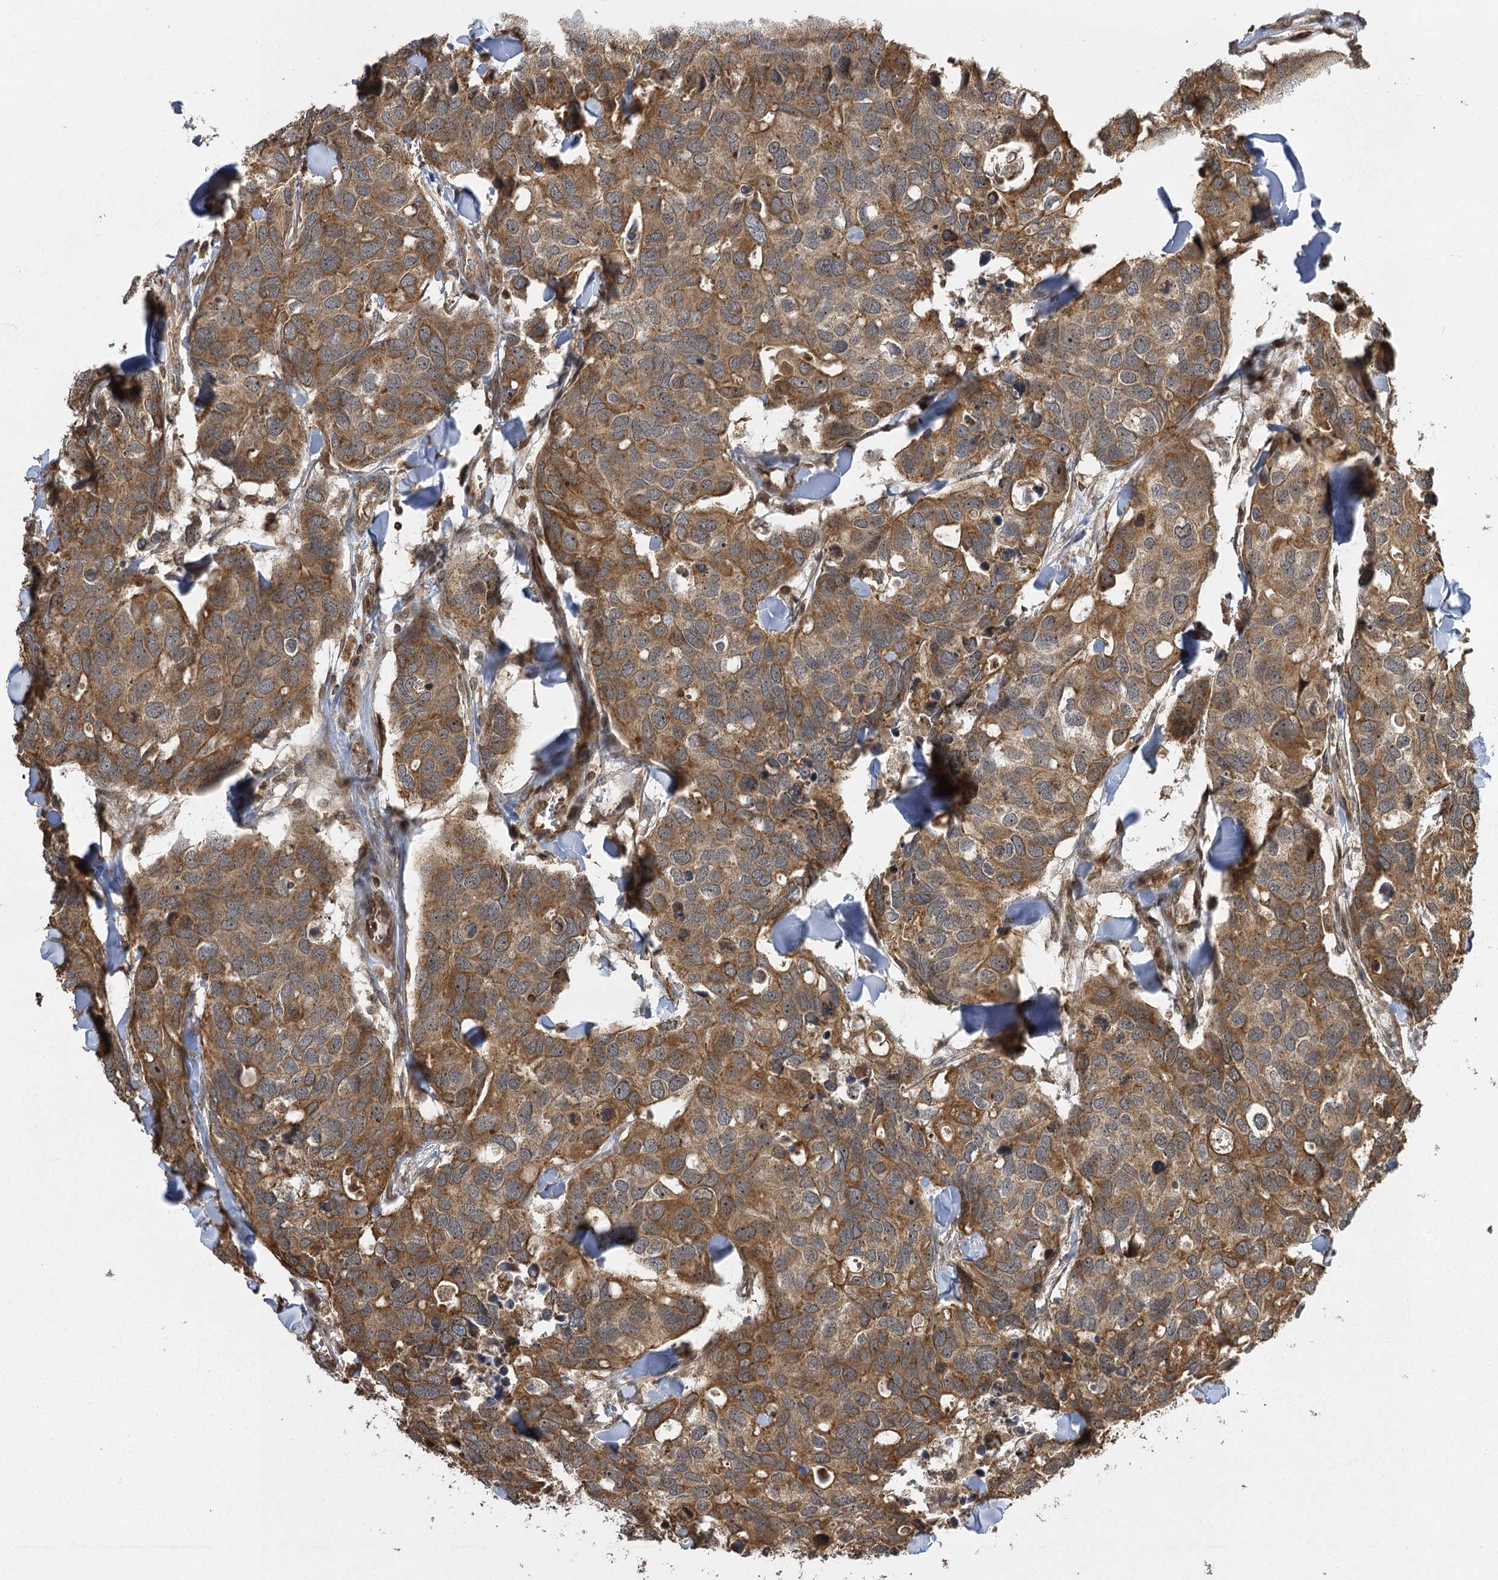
{"staining": {"intensity": "moderate", "quantity": ">75%", "location": "cytoplasmic/membranous,nuclear"}, "tissue": "breast cancer", "cell_type": "Tumor cells", "image_type": "cancer", "snomed": [{"axis": "morphology", "description": "Duct carcinoma"}, {"axis": "topography", "description": "Breast"}], "caption": "Protein staining demonstrates moderate cytoplasmic/membranous and nuclear staining in about >75% of tumor cells in intraductal carcinoma (breast).", "gene": "IL11RA", "patient": {"sex": "female", "age": 83}}